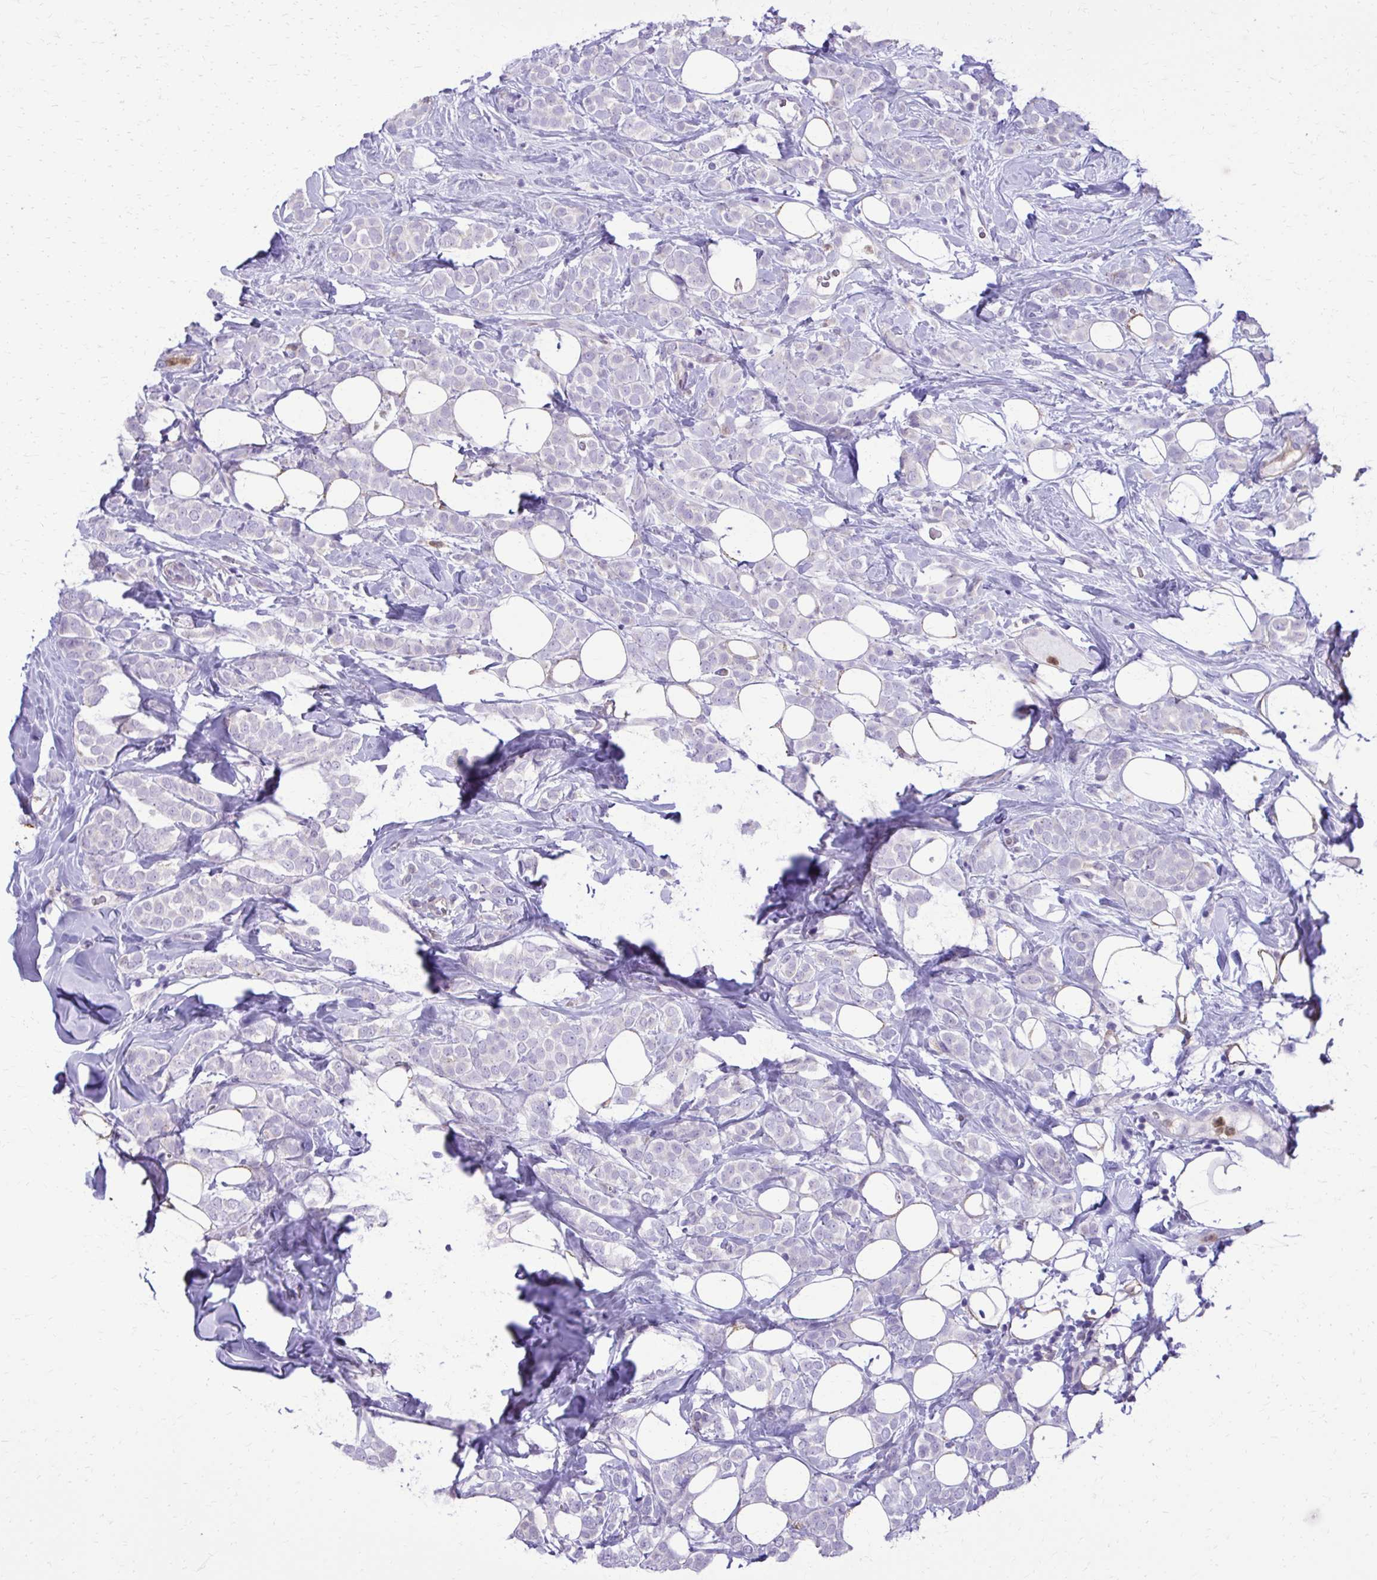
{"staining": {"intensity": "negative", "quantity": "none", "location": "none"}, "tissue": "breast cancer", "cell_type": "Tumor cells", "image_type": "cancer", "snomed": [{"axis": "morphology", "description": "Lobular carcinoma"}, {"axis": "topography", "description": "Breast"}], "caption": "Protein analysis of breast lobular carcinoma displays no significant positivity in tumor cells.", "gene": "CAT", "patient": {"sex": "female", "age": 49}}